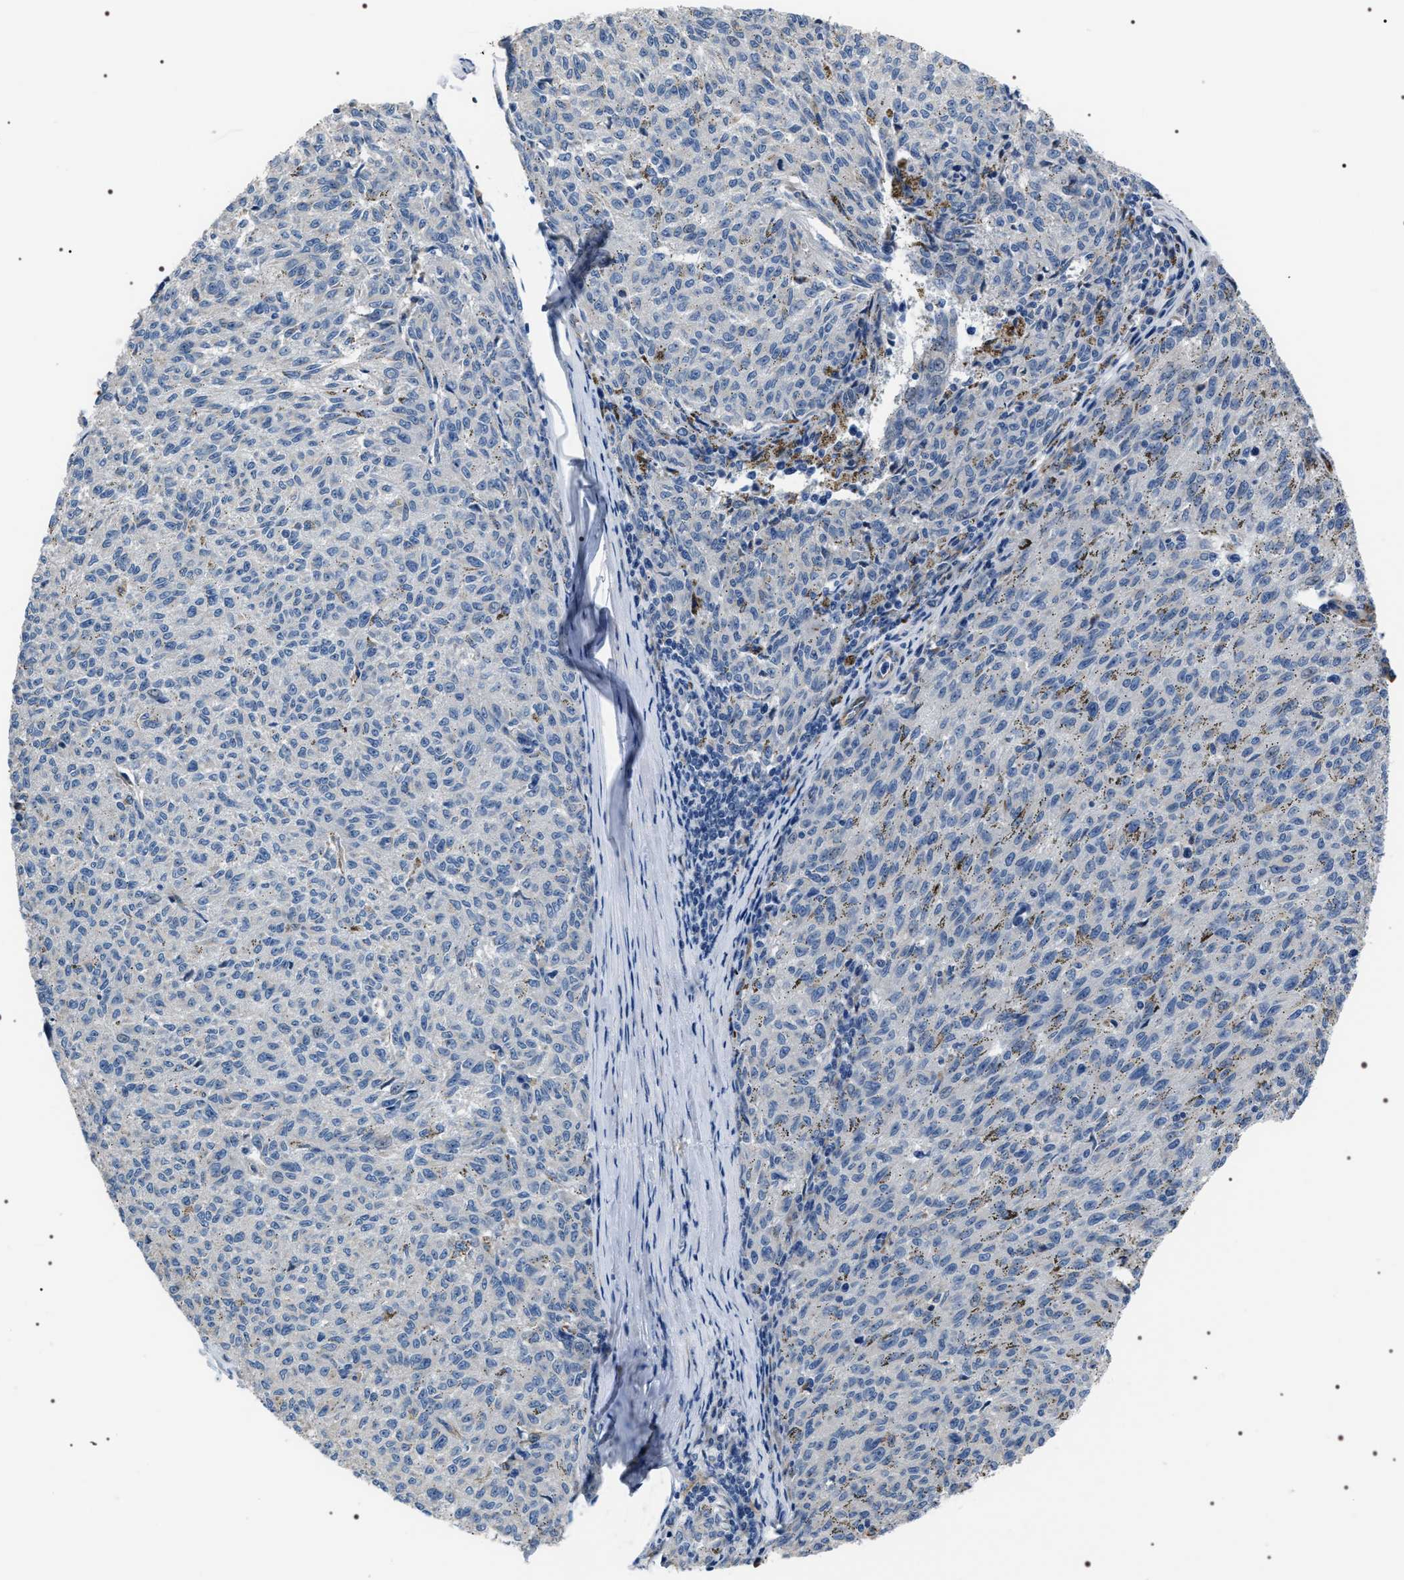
{"staining": {"intensity": "negative", "quantity": "none", "location": "none"}, "tissue": "melanoma", "cell_type": "Tumor cells", "image_type": "cancer", "snomed": [{"axis": "morphology", "description": "Malignant melanoma, NOS"}, {"axis": "topography", "description": "Skin"}], "caption": "Immunohistochemical staining of human melanoma displays no significant expression in tumor cells.", "gene": "PKD1L1", "patient": {"sex": "female", "age": 72}}